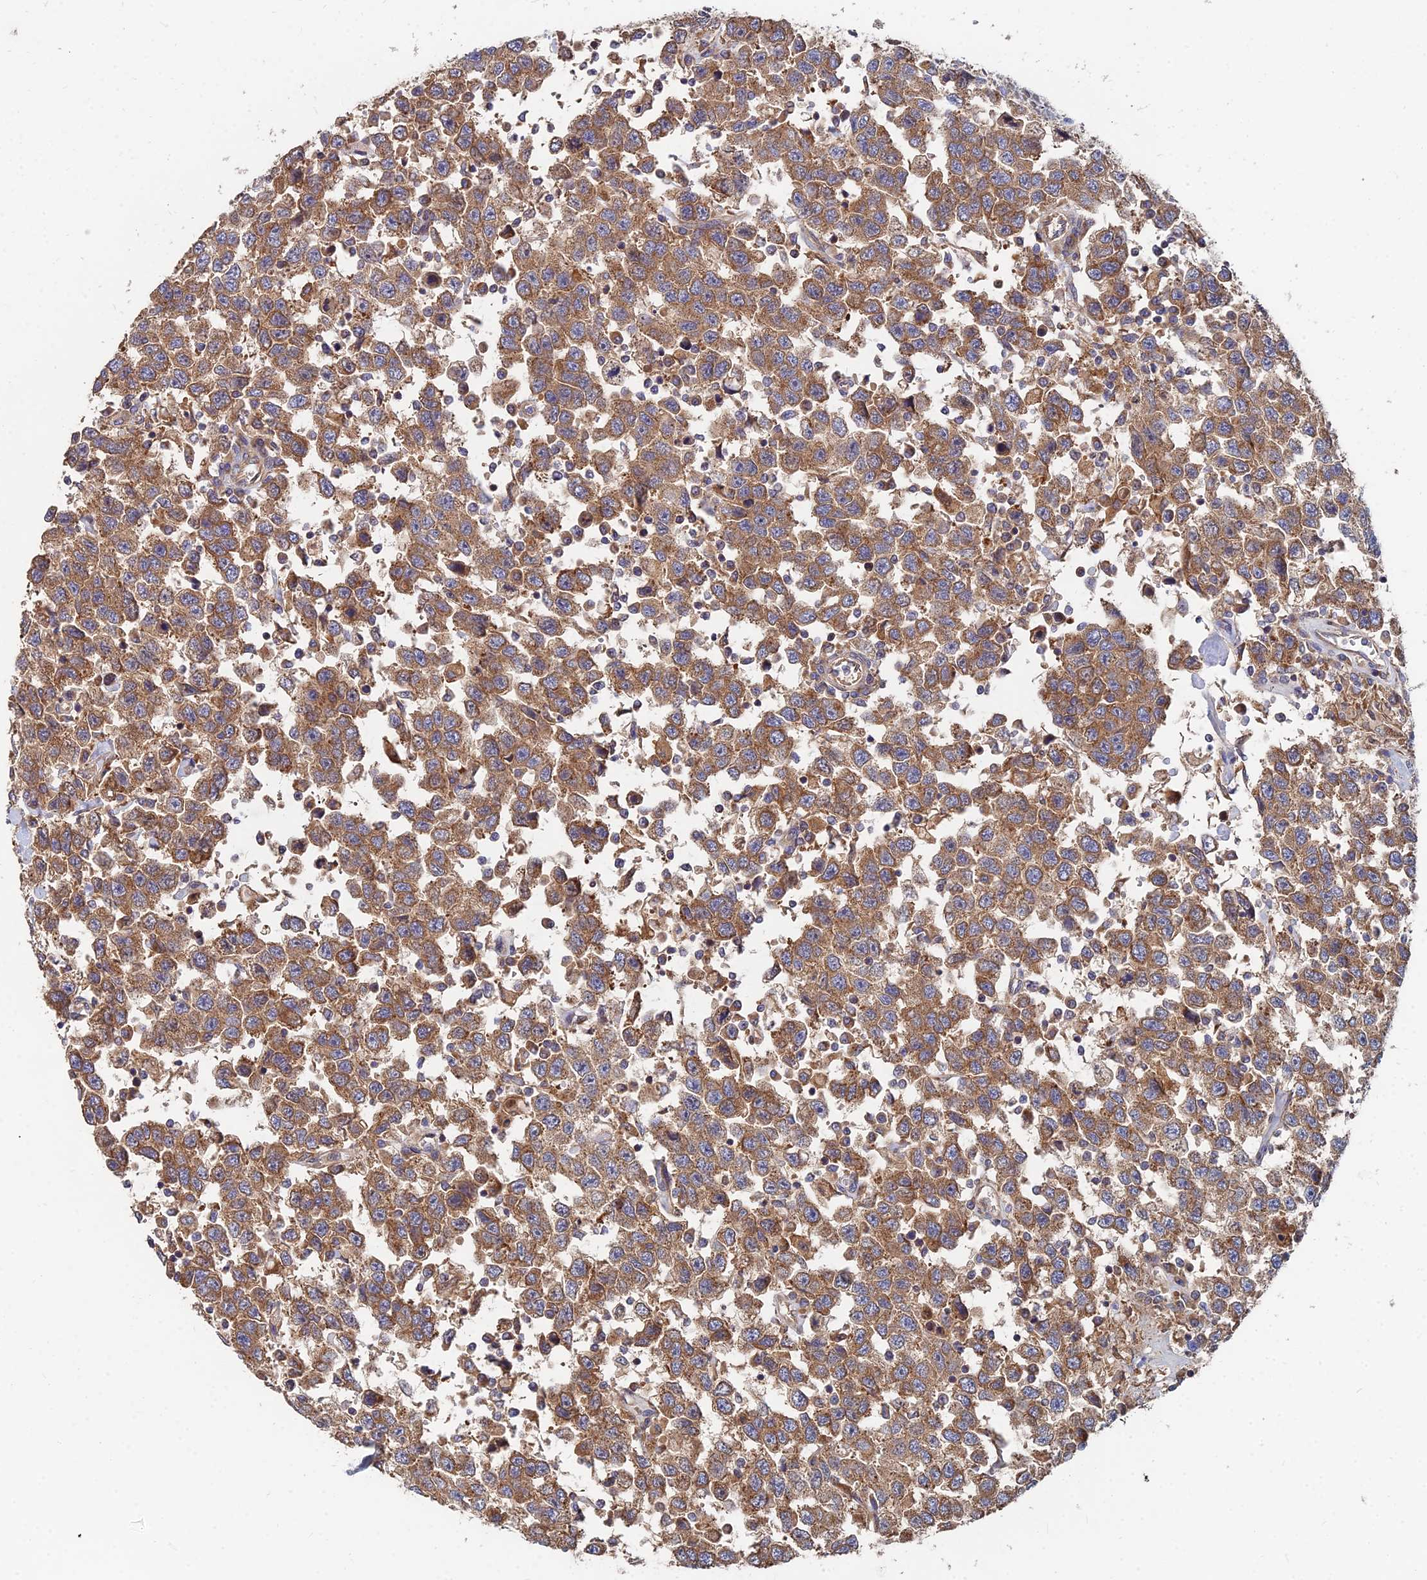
{"staining": {"intensity": "moderate", "quantity": ">75%", "location": "cytoplasmic/membranous"}, "tissue": "testis cancer", "cell_type": "Tumor cells", "image_type": "cancer", "snomed": [{"axis": "morphology", "description": "Seminoma, NOS"}, {"axis": "topography", "description": "Testis"}], "caption": "Testis seminoma stained with a protein marker demonstrates moderate staining in tumor cells.", "gene": "CCZ1", "patient": {"sex": "male", "age": 41}}